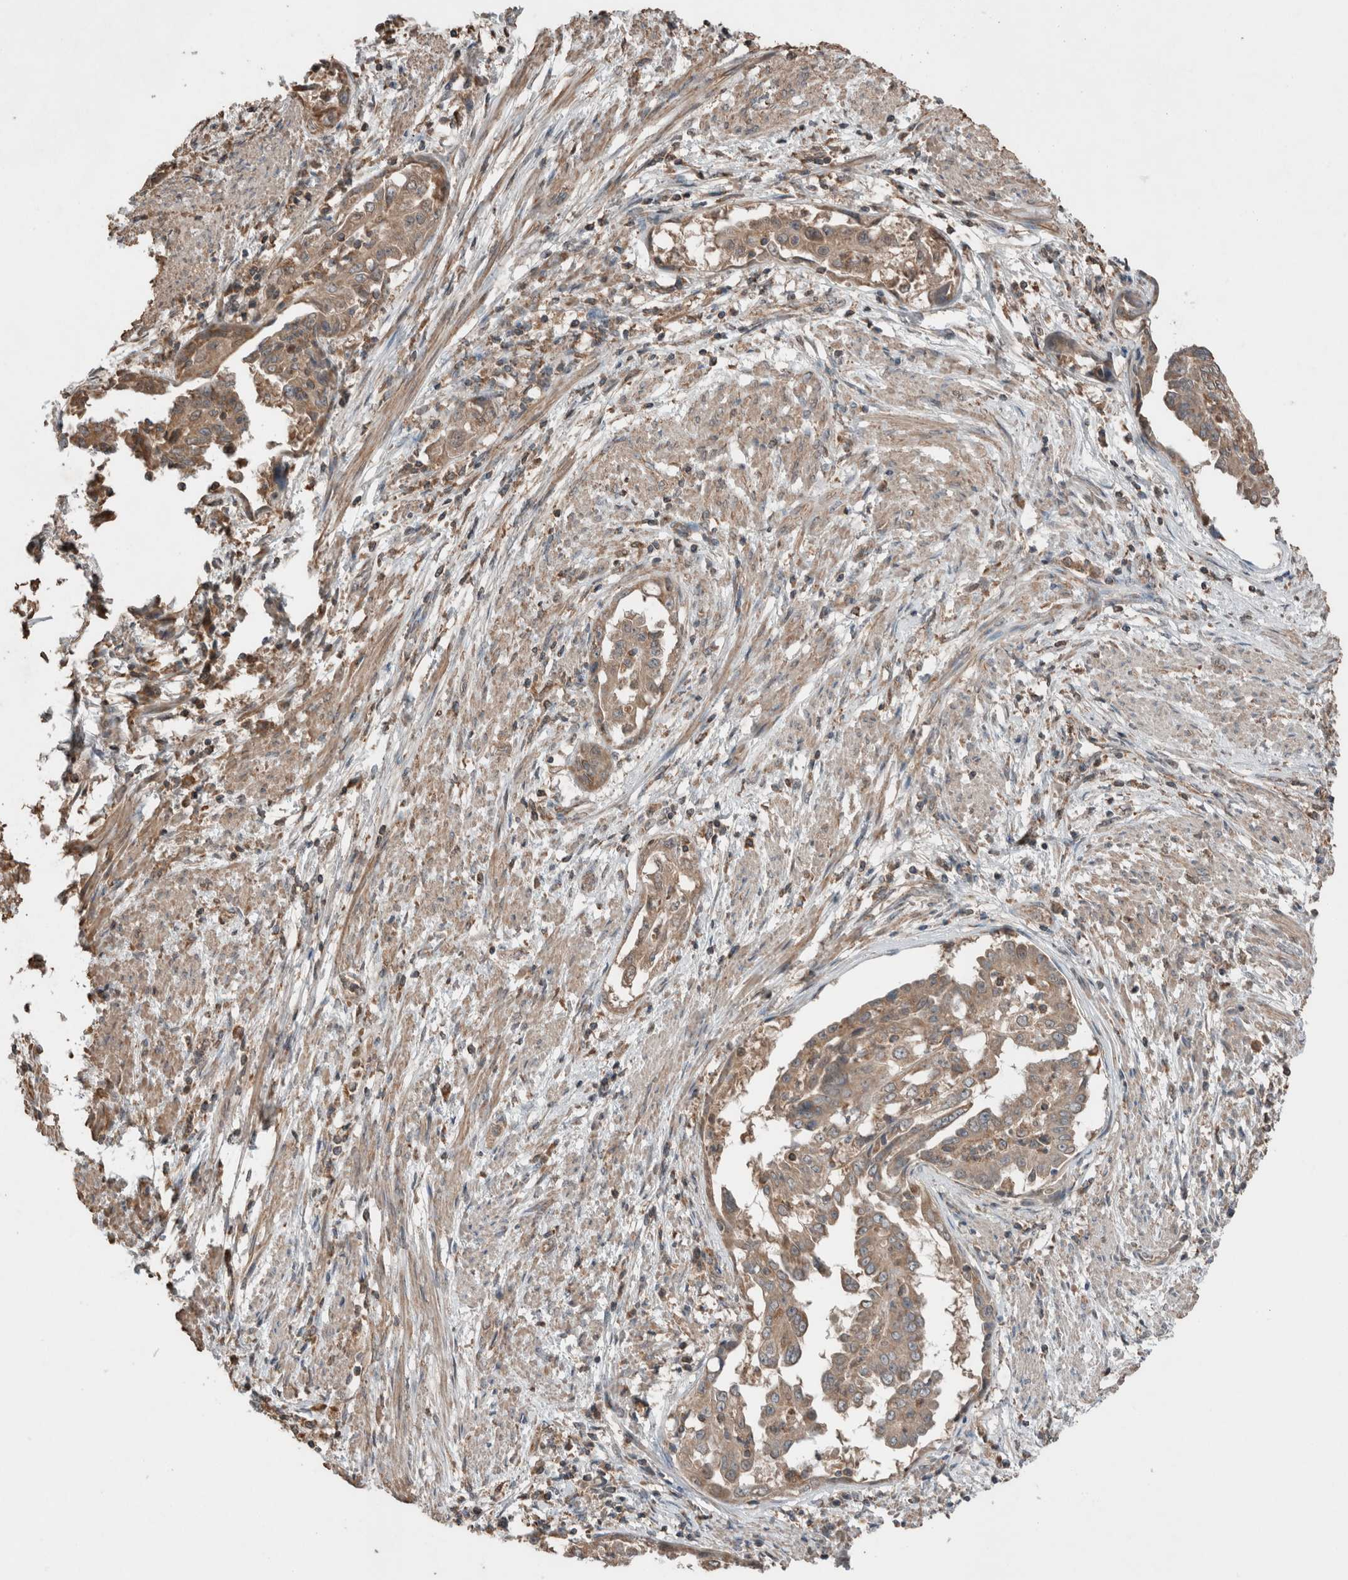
{"staining": {"intensity": "moderate", "quantity": ">75%", "location": "cytoplasmic/membranous"}, "tissue": "endometrial cancer", "cell_type": "Tumor cells", "image_type": "cancer", "snomed": [{"axis": "morphology", "description": "Adenocarcinoma, NOS"}, {"axis": "topography", "description": "Endometrium"}], "caption": "Protein staining of endometrial cancer (adenocarcinoma) tissue exhibits moderate cytoplasmic/membranous staining in approximately >75% of tumor cells.", "gene": "KLK14", "patient": {"sex": "female", "age": 85}}